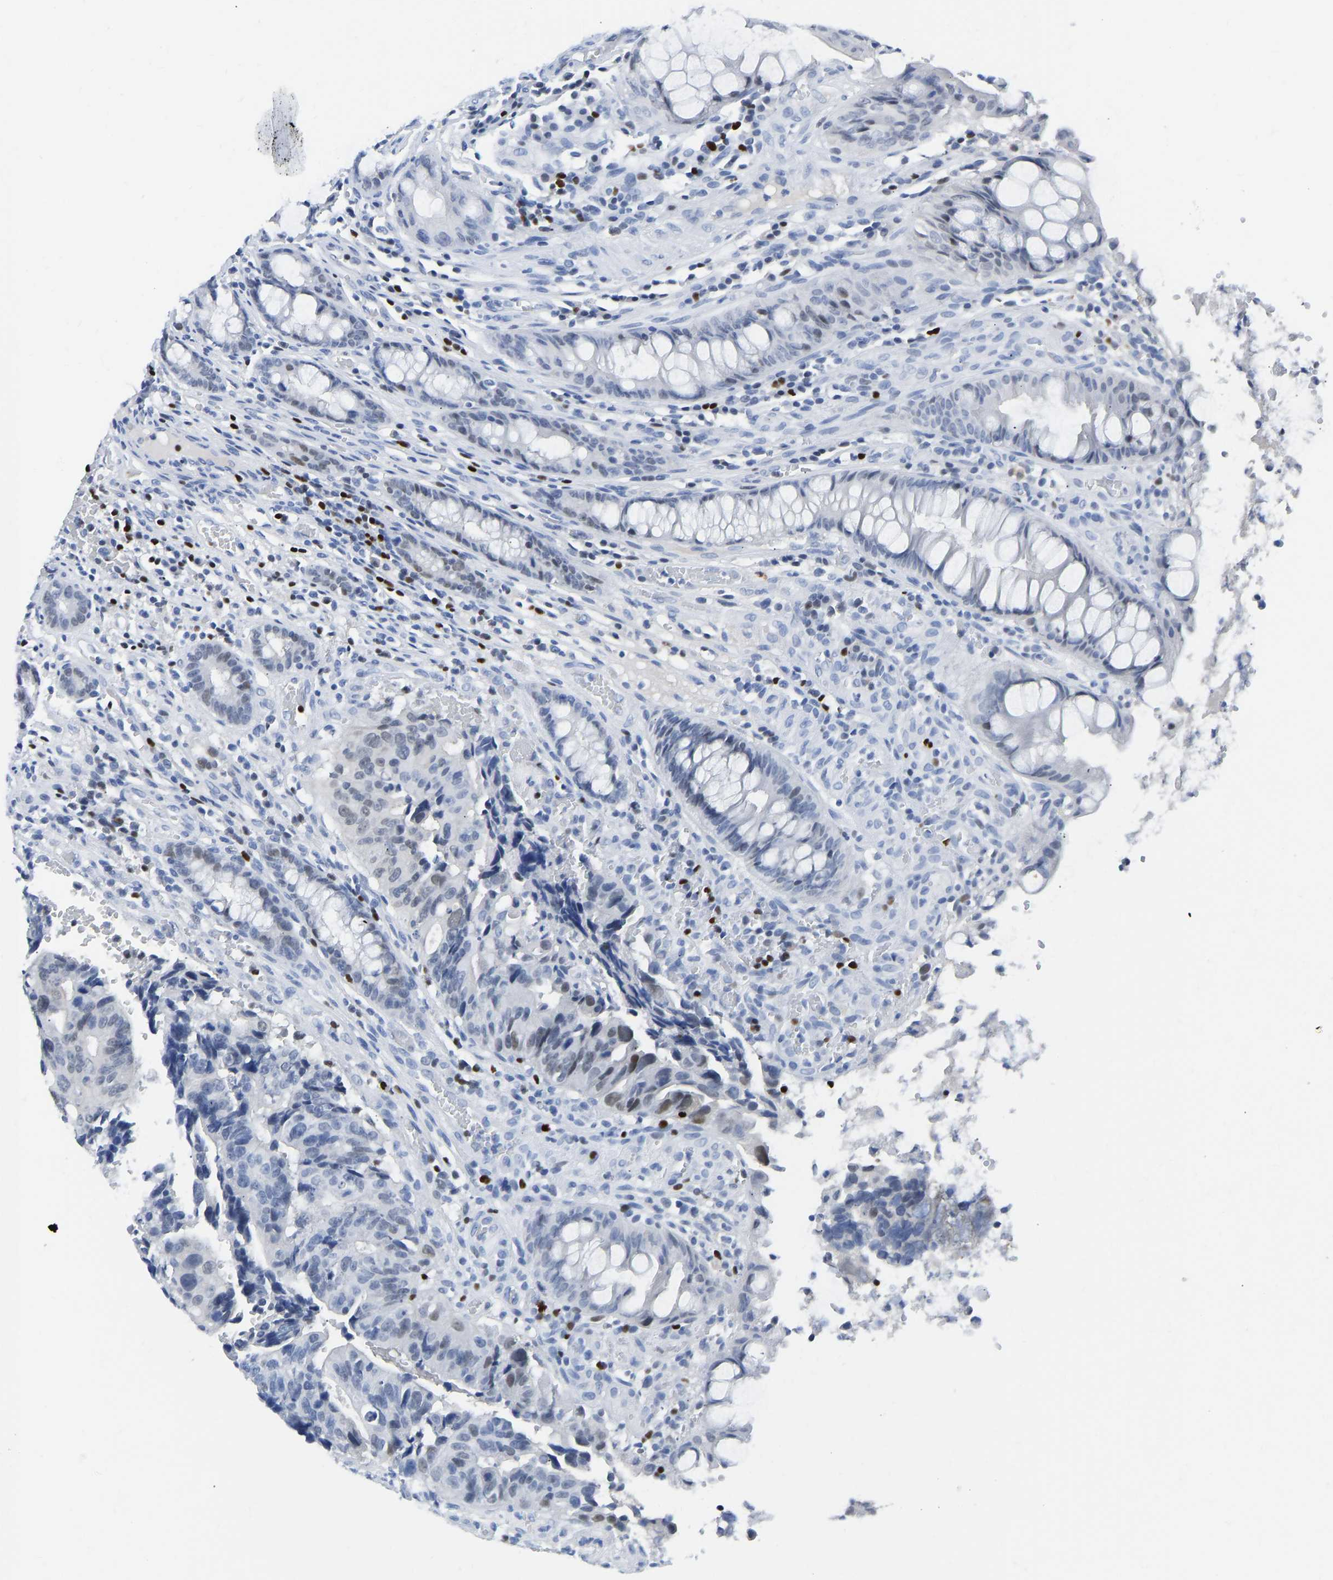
{"staining": {"intensity": "moderate", "quantity": "<25%", "location": "nuclear"}, "tissue": "colorectal cancer", "cell_type": "Tumor cells", "image_type": "cancer", "snomed": [{"axis": "morphology", "description": "Adenocarcinoma, NOS"}, {"axis": "topography", "description": "Colon"}], "caption": "This is a micrograph of immunohistochemistry (IHC) staining of colorectal cancer (adenocarcinoma), which shows moderate staining in the nuclear of tumor cells.", "gene": "TCF7", "patient": {"sex": "female", "age": 57}}